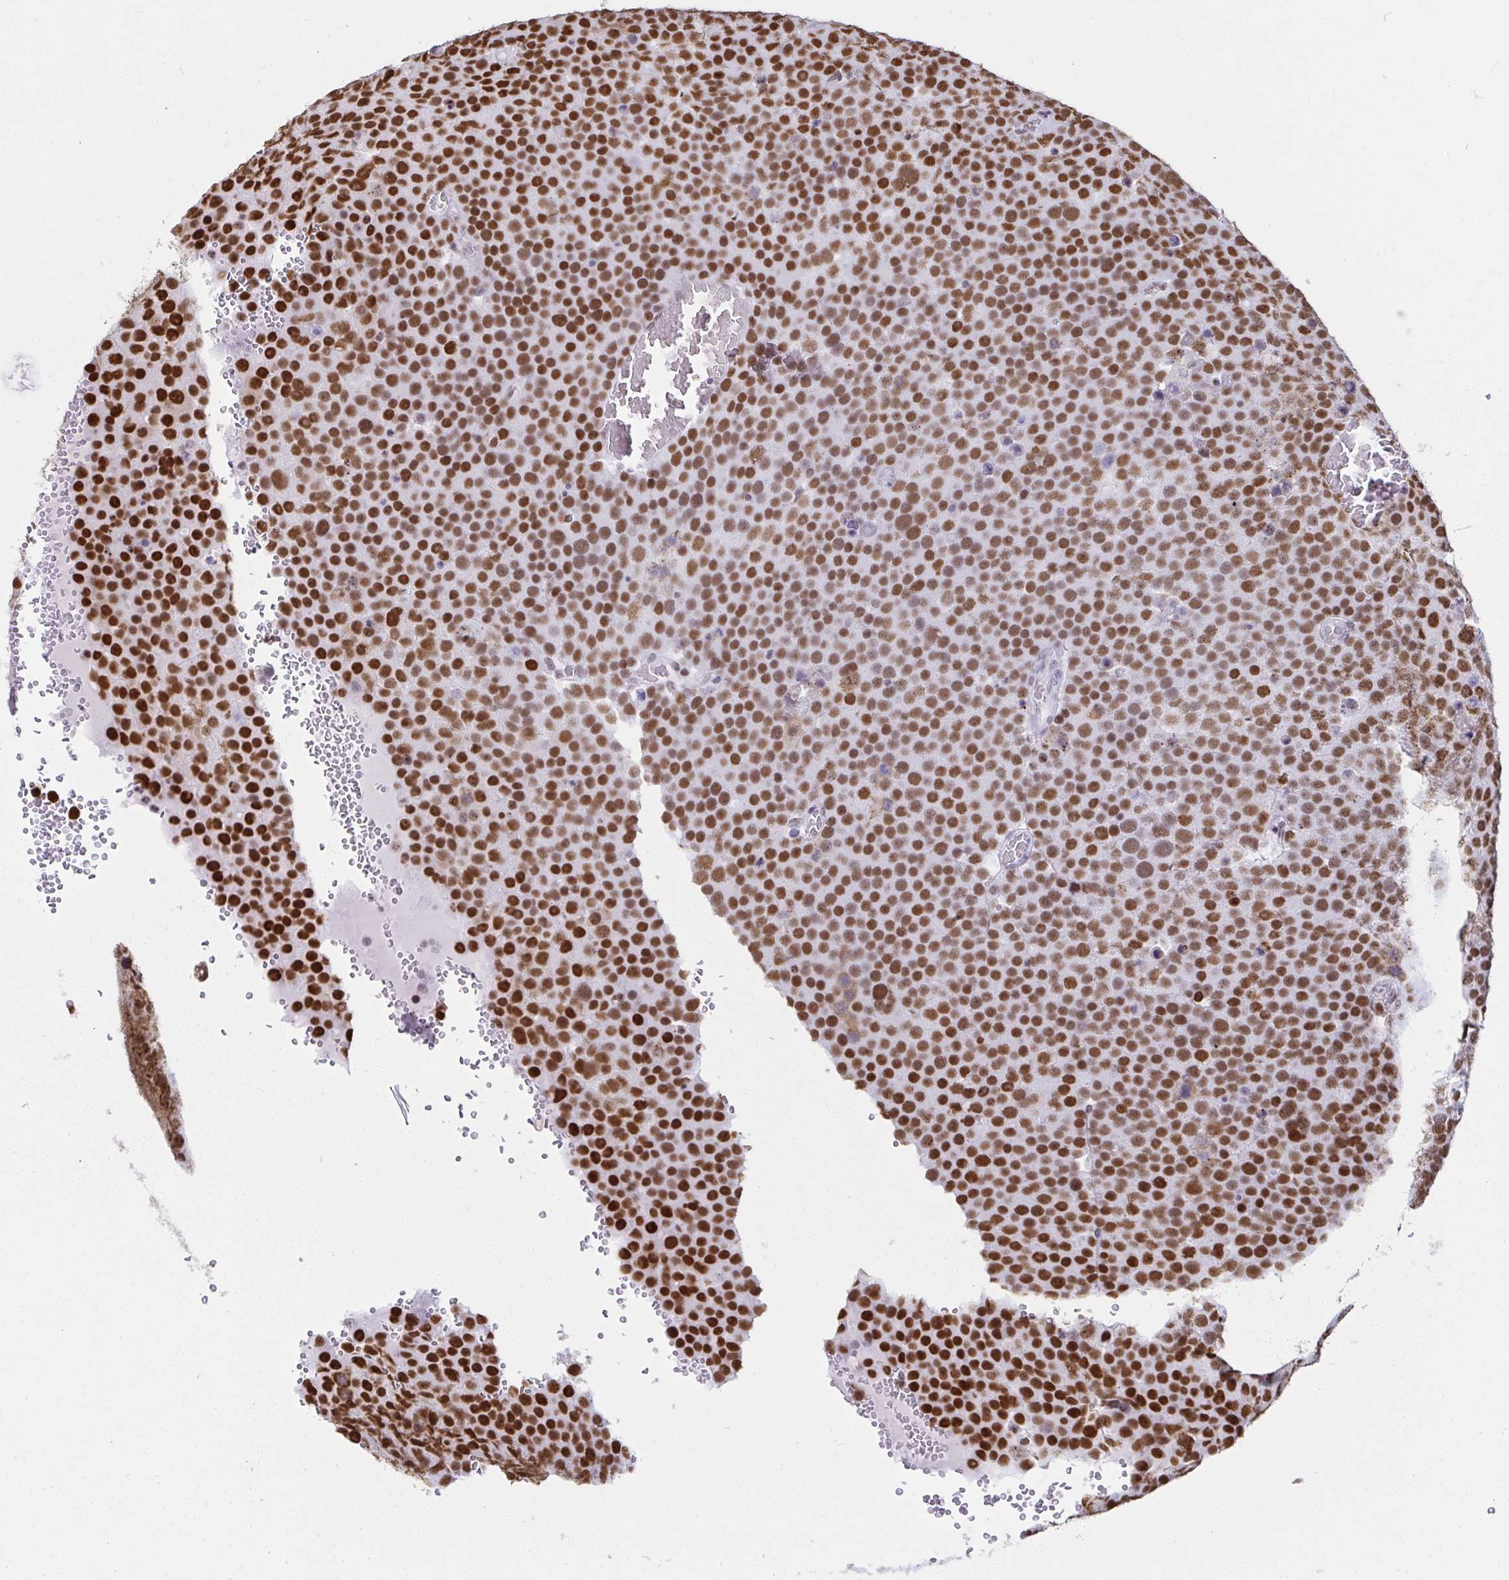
{"staining": {"intensity": "strong", "quantity": ">75%", "location": "nuclear"}, "tissue": "testis cancer", "cell_type": "Tumor cells", "image_type": "cancer", "snomed": [{"axis": "morphology", "description": "Seminoma, NOS"}, {"axis": "topography", "description": "Testis"}], "caption": "A micrograph of testis cancer (seminoma) stained for a protein shows strong nuclear brown staining in tumor cells. The protein of interest is shown in brown color, while the nuclei are stained blue.", "gene": "EWSR1", "patient": {"sex": "male", "age": 71}}